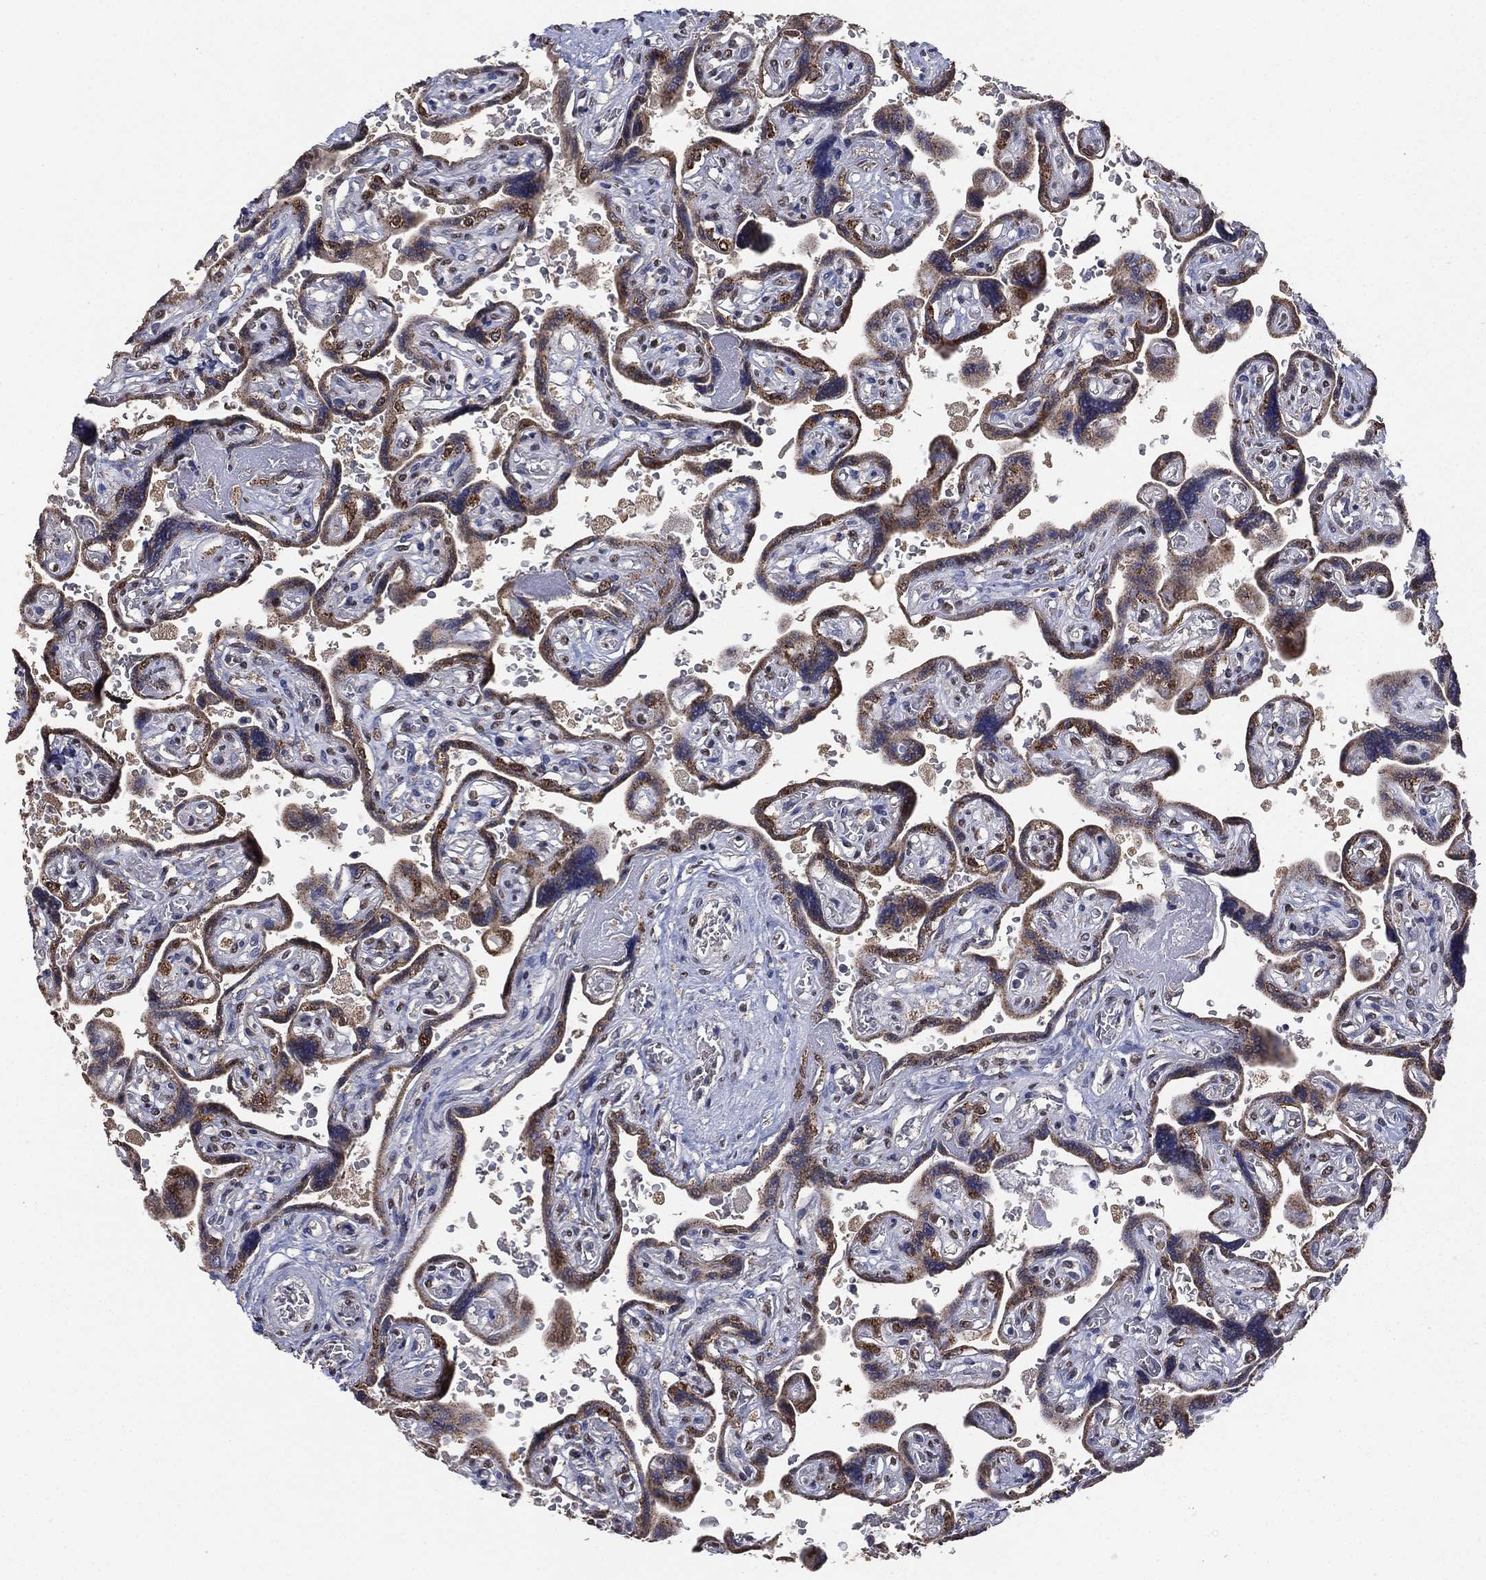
{"staining": {"intensity": "moderate", "quantity": ">75%", "location": "cytoplasmic/membranous,nuclear"}, "tissue": "placenta", "cell_type": "Trophoblastic cells", "image_type": "normal", "snomed": [{"axis": "morphology", "description": "Normal tissue, NOS"}, {"axis": "topography", "description": "Placenta"}], "caption": "High-magnification brightfield microscopy of unremarkable placenta stained with DAB (brown) and counterstained with hematoxylin (blue). trophoblastic cells exhibit moderate cytoplasmic/membranous,nuclear staining is present in about>75% of cells.", "gene": "ALDH7A1", "patient": {"sex": "female", "age": 32}}